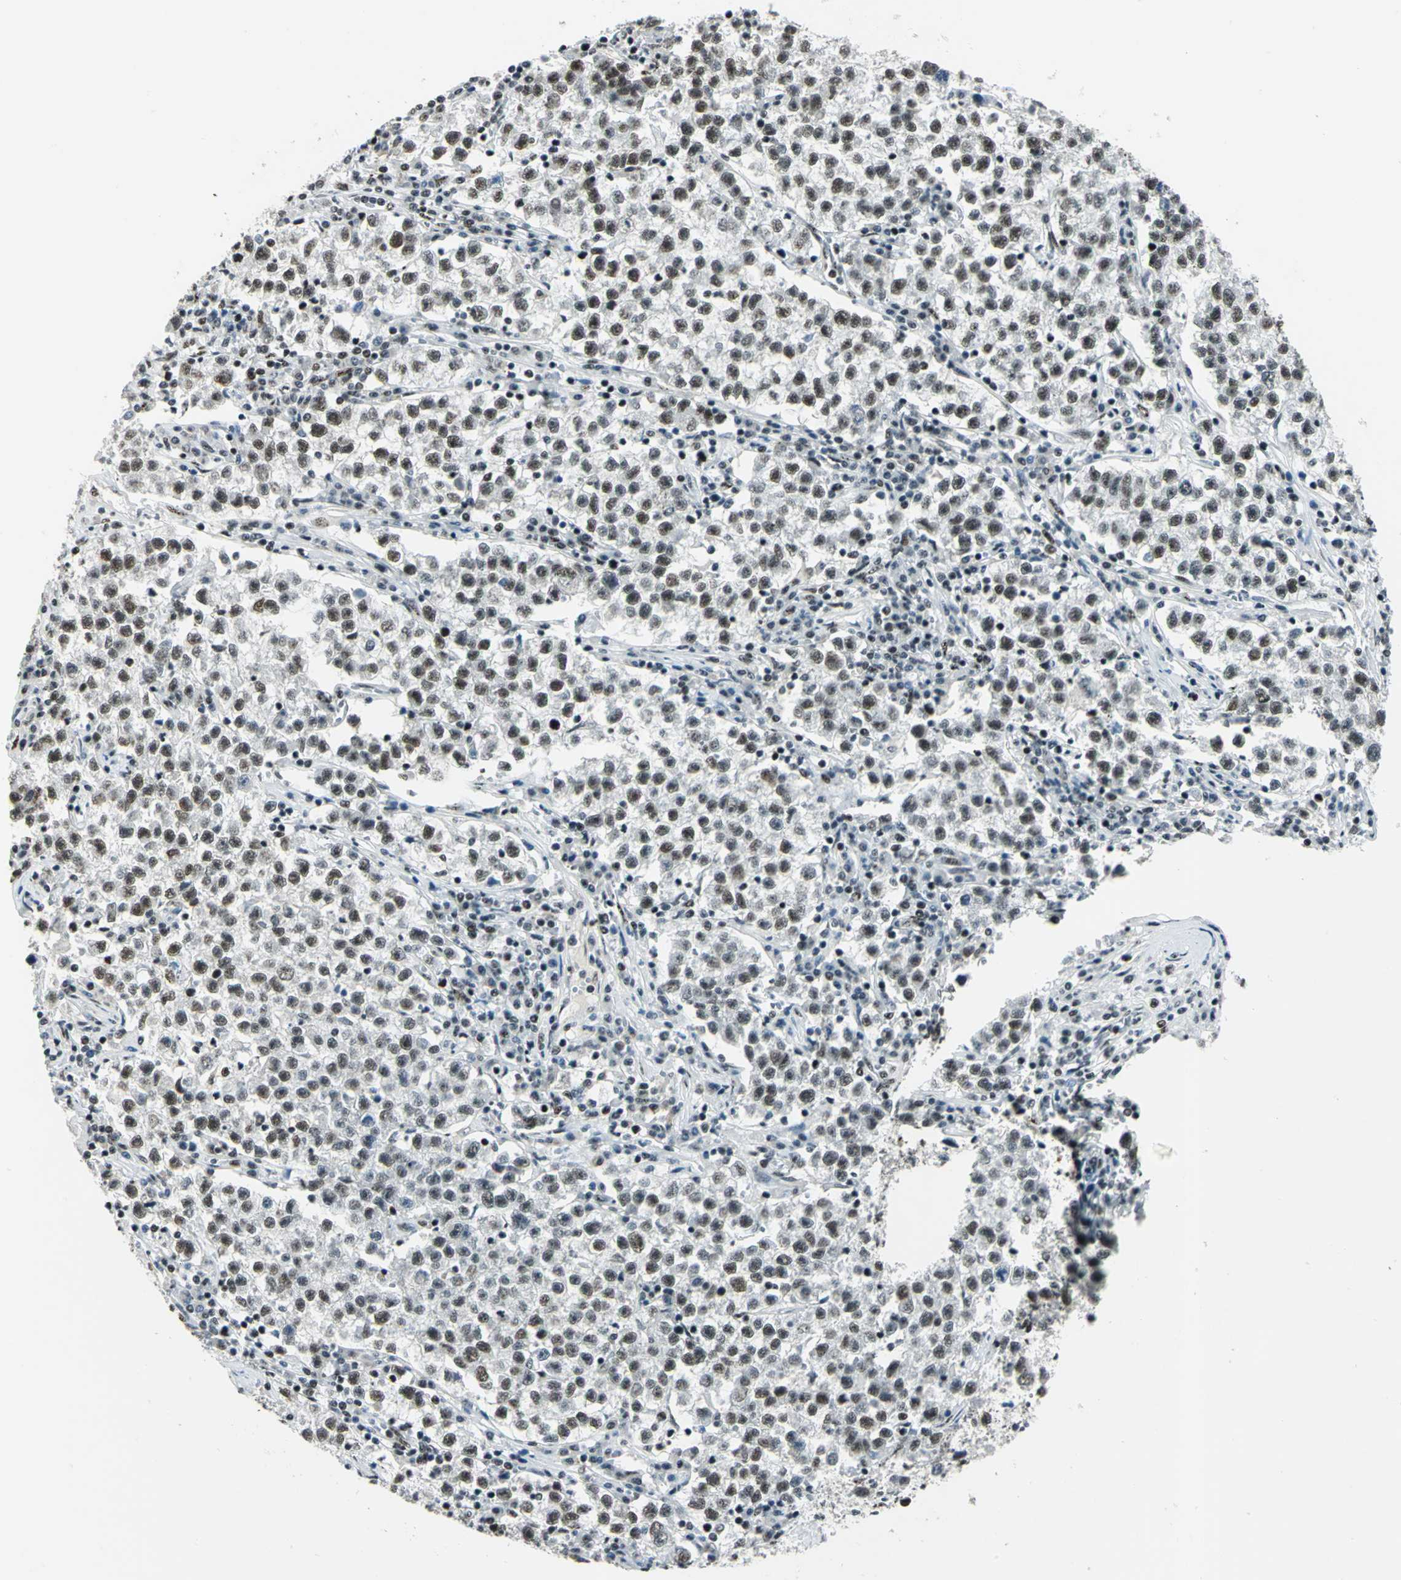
{"staining": {"intensity": "strong", "quantity": ">75%", "location": "nuclear"}, "tissue": "testis cancer", "cell_type": "Tumor cells", "image_type": "cancer", "snomed": [{"axis": "morphology", "description": "Seminoma, NOS"}, {"axis": "topography", "description": "Testis"}], "caption": "DAB (3,3'-diaminobenzidine) immunohistochemical staining of testis cancer reveals strong nuclear protein staining in approximately >75% of tumor cells.", "gene": "KAT6B", "patient": {"sex": "male", "age": 22}}